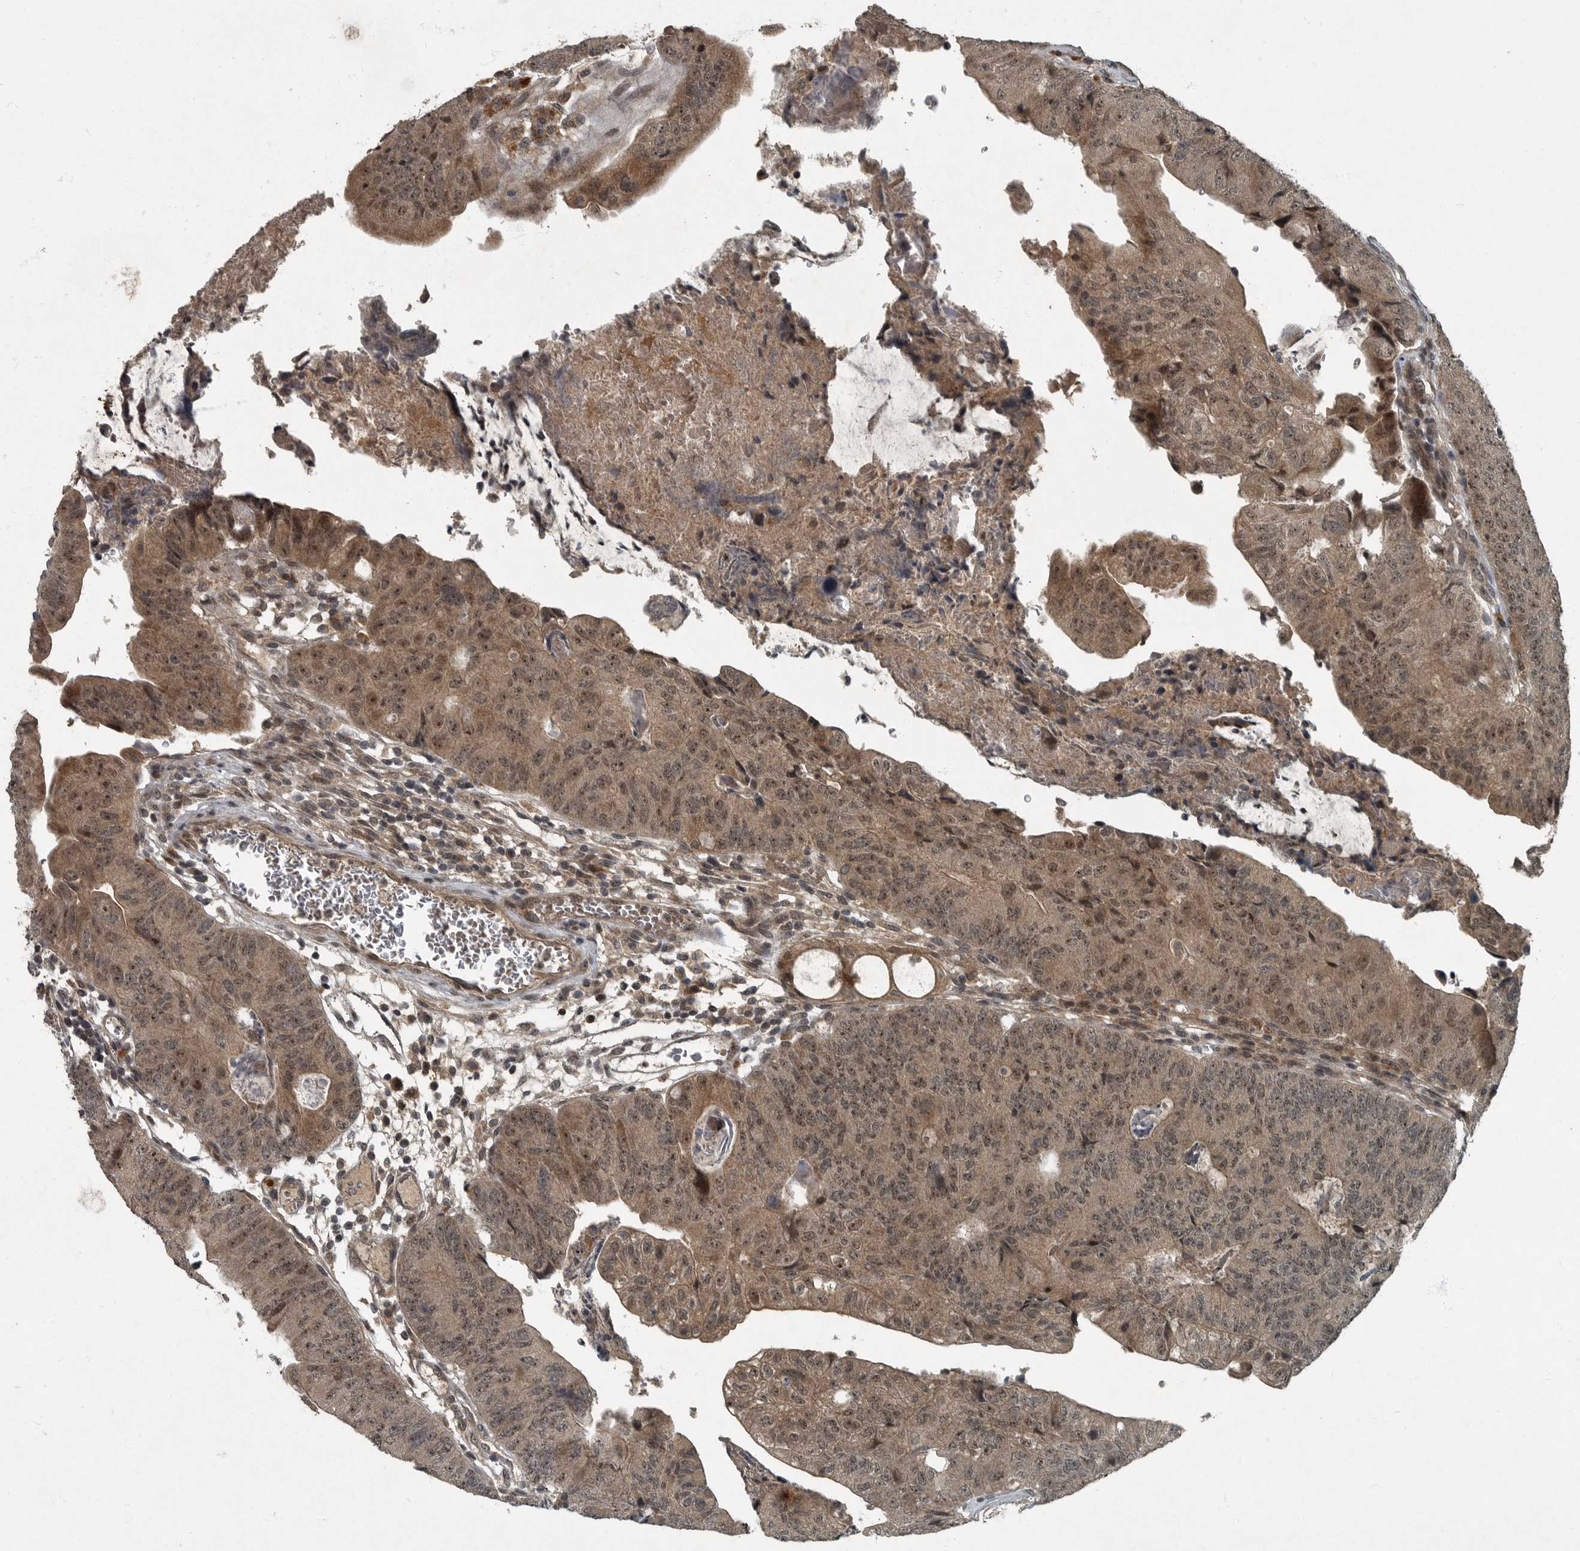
{"staining": {"intensity": "moderate", "quantity": ">75%", "location": "cytoplasmic/membranous,nuclear"}, "tissue": "colorectal cancer", "cell_type": "Tumor cells", "image_type": "cancer", "snomed": [{"axis": "morphology", "description": "Adenocarcinoma, NOS"}, {"axis": "topography", "description": "Colon"}], "caption": "A brown stain shows moderate cytoplasmic/membranous and nuclear staining of a protein in adenocarcinoma (colorectal) tumor cells.", "gene": "FOXO1", "patient": {"sex": "female", "age": 67}}